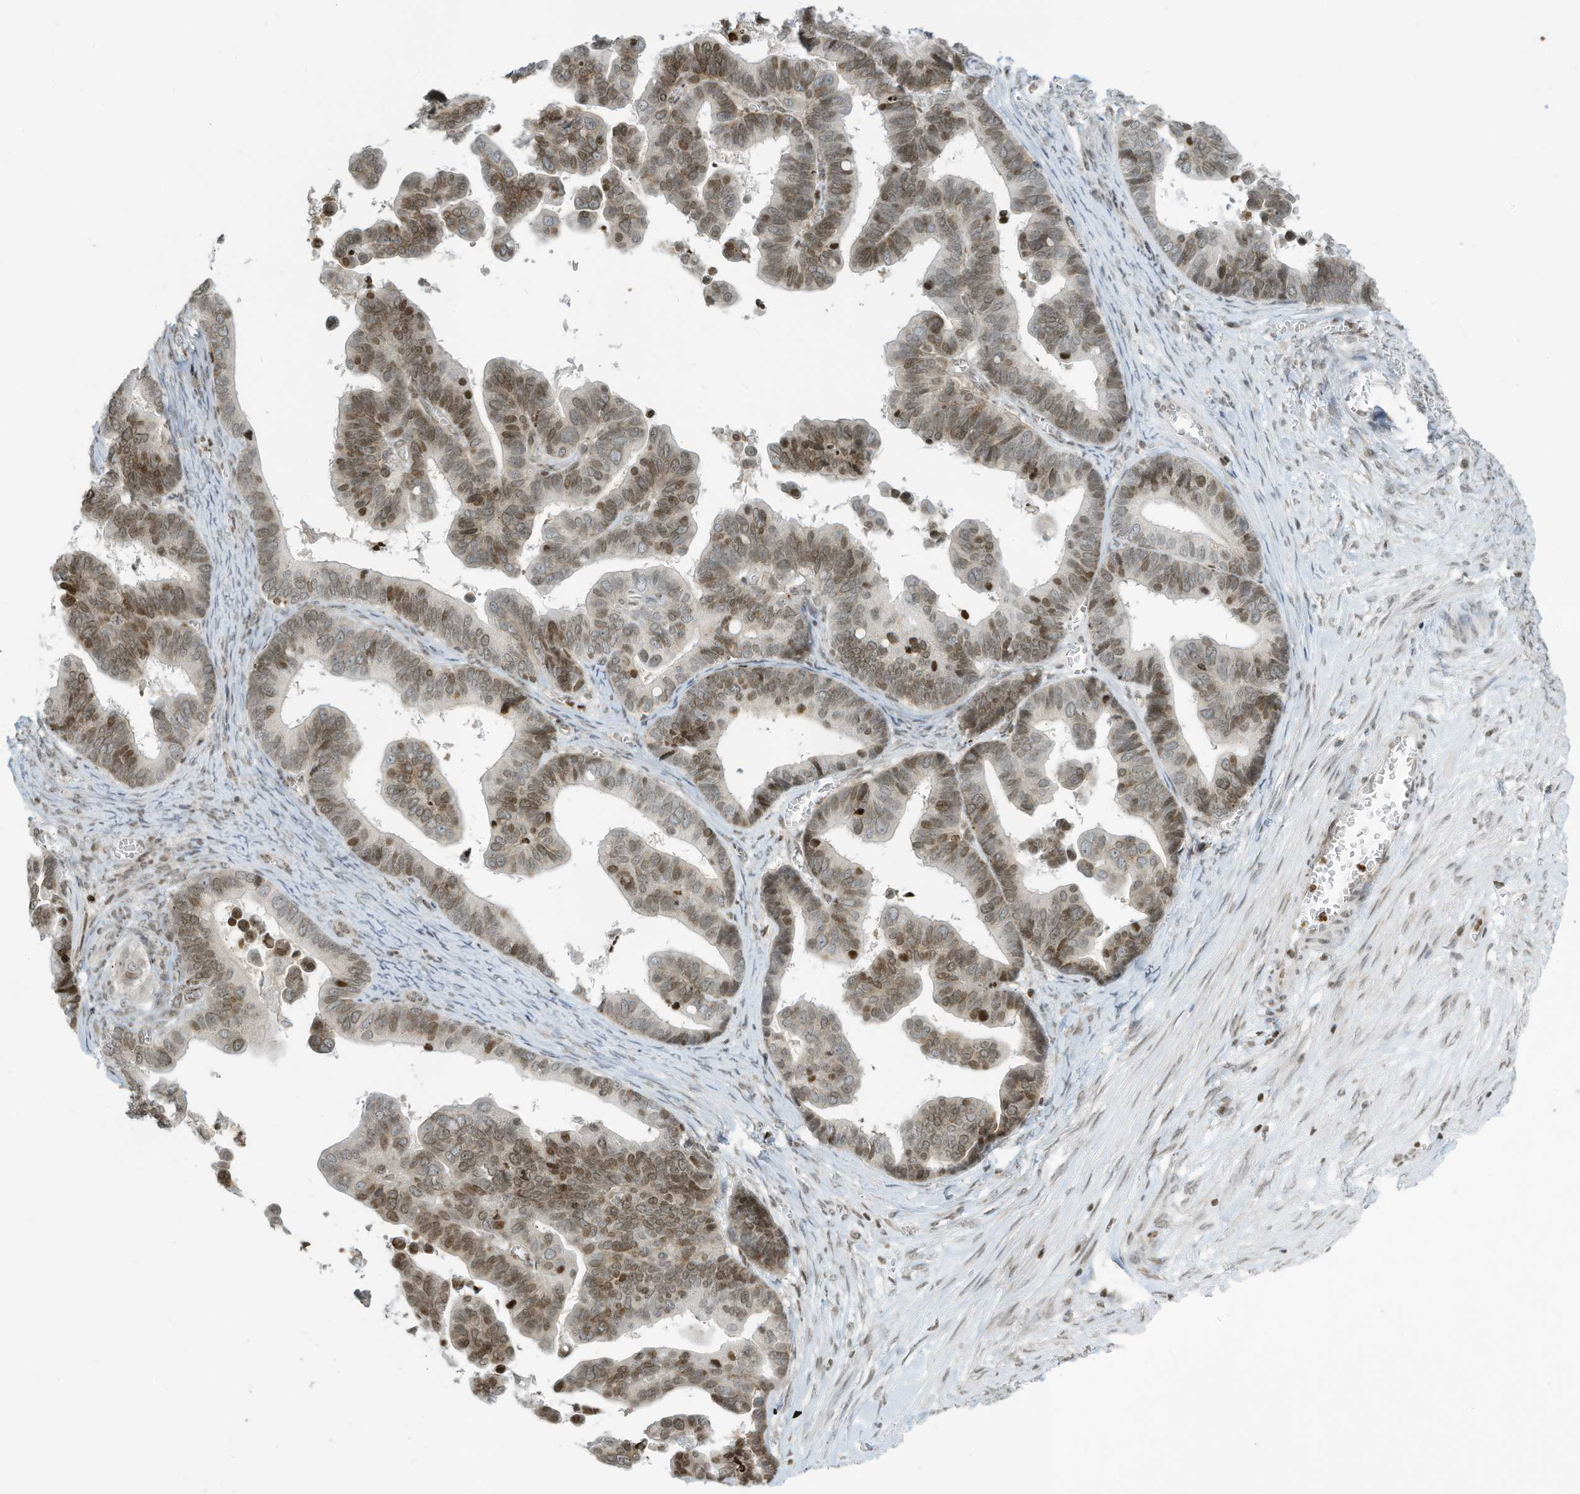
{"staining": {"intensity": "strong", "quantity": ">75%", "location": "nuclear"}, "tissue": "ovarian cancer", "cell_type": "Tumor cells", "image_type": "cancer", "snomed": [{"axis": "morphology", "description": "Cystadenocarcinoma, serous, NOS"}, {"axis": "topography", "description": "Ovary"}], "caption": "Strong nuclear expression is present in about >75% of tumor cells in serous cystadenocarcinoma (ovarian). The protein of interest is stained brown, and the nuclei are stained in blue (DAB IHC with brightfield microscopy, high magnification).", "gene": "ADI1", "patient": {"sex": "female", "age": 56}}